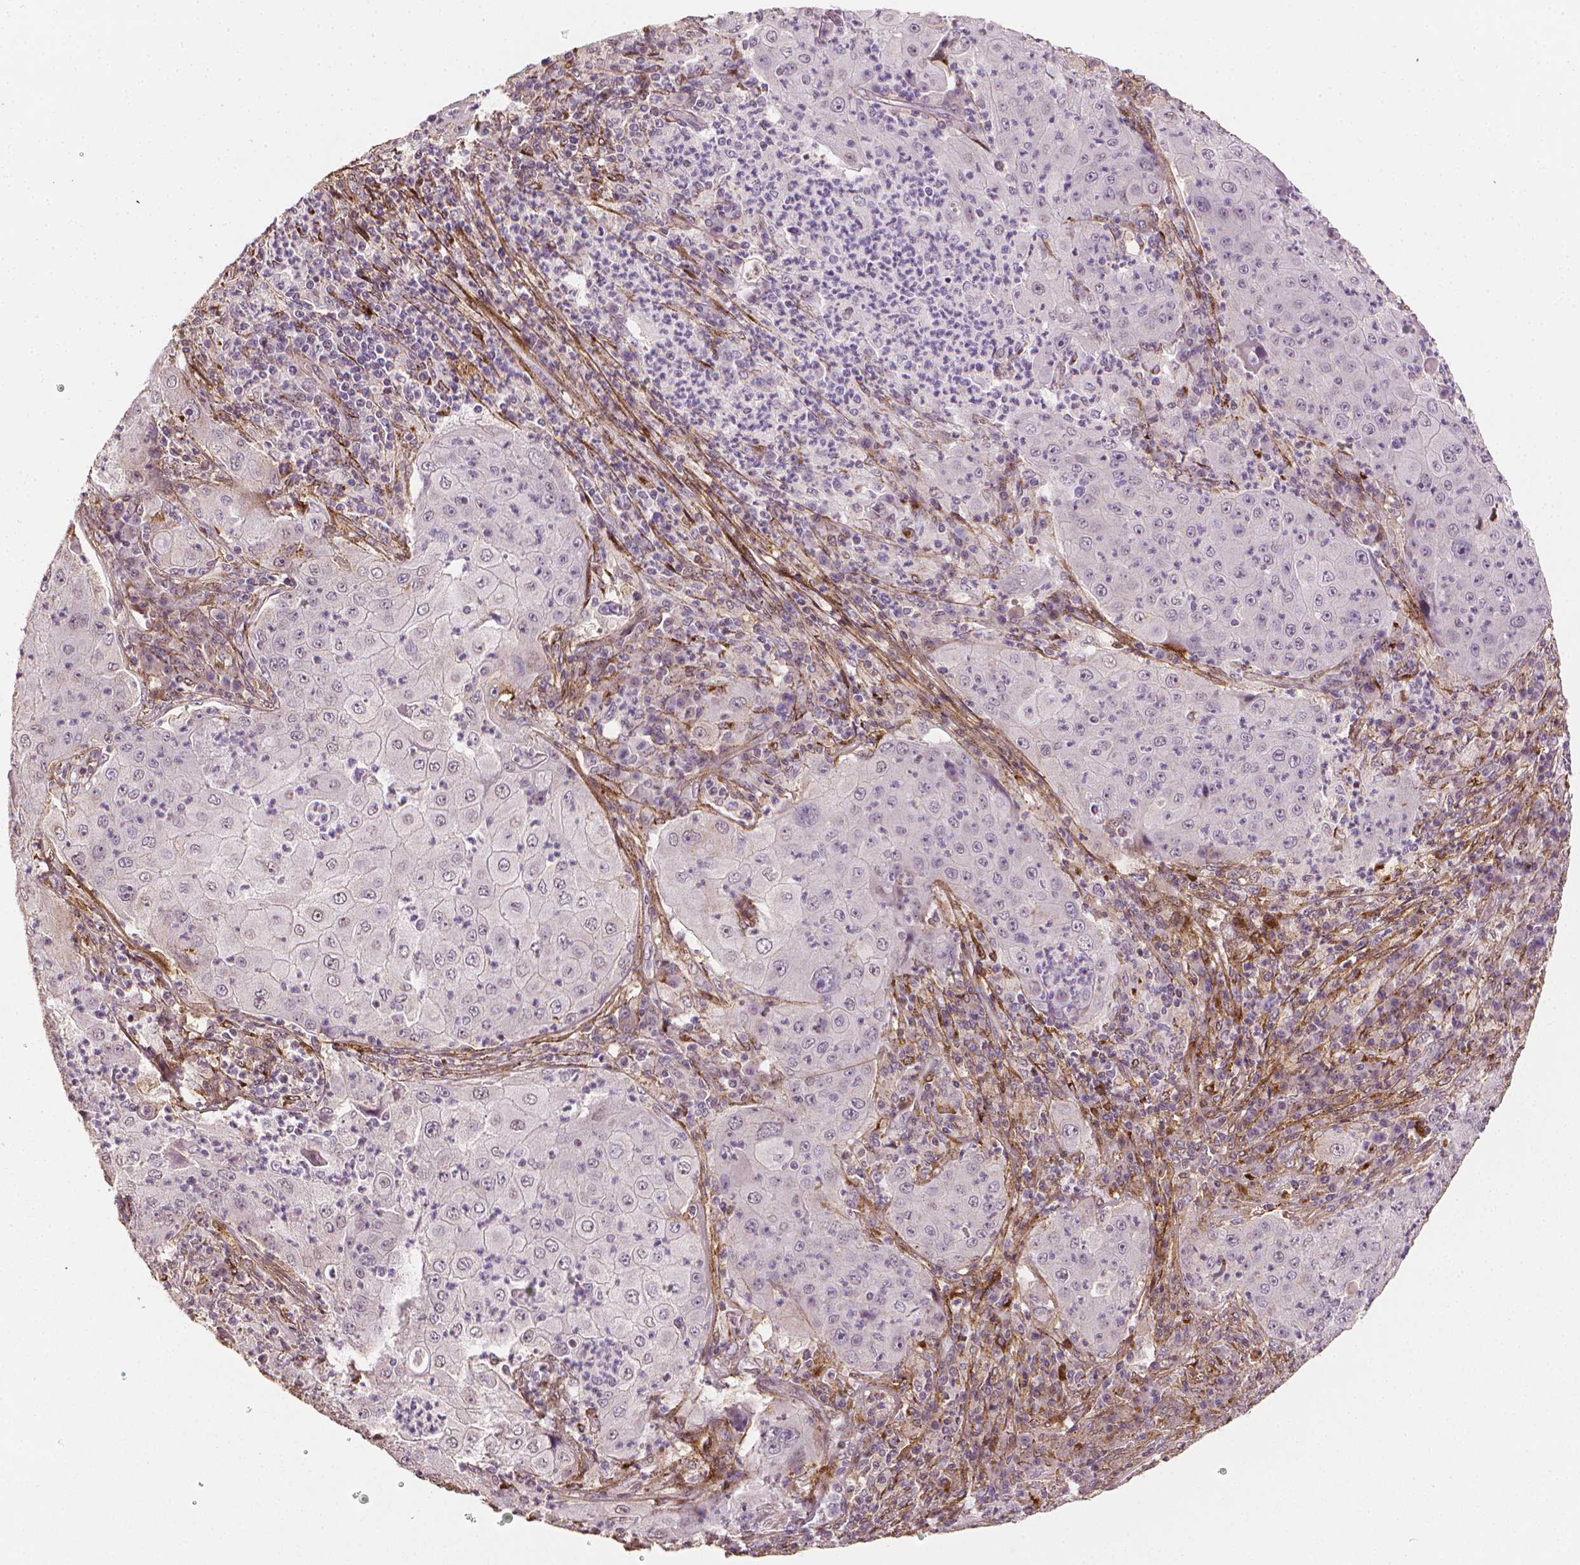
{"staining": {"intensity": "negative", "quantity": "none", "location": "none"}, "tissue": "lung cancer", "cell_type": "Tumor cells", "image_type": "cancer", "snomed": [{"axis": "morphology", "description": "Squamous cell carcinoma, NOS"}, {"axis": "topography", "description": "Lung"}], "caption": "DAB (3,3'-diaminobenzidine) immunohistochemical staining of lung squamous cell carcinoma reveals no significant positivity in tumor cells. The staining is performed using DAB (3,3'-diaminobenzidine) brown chromogen with nuclei counter-stained in using hematoxylin.", "gene": "DCN", "patient": {"sex": "female", "age": 59}}